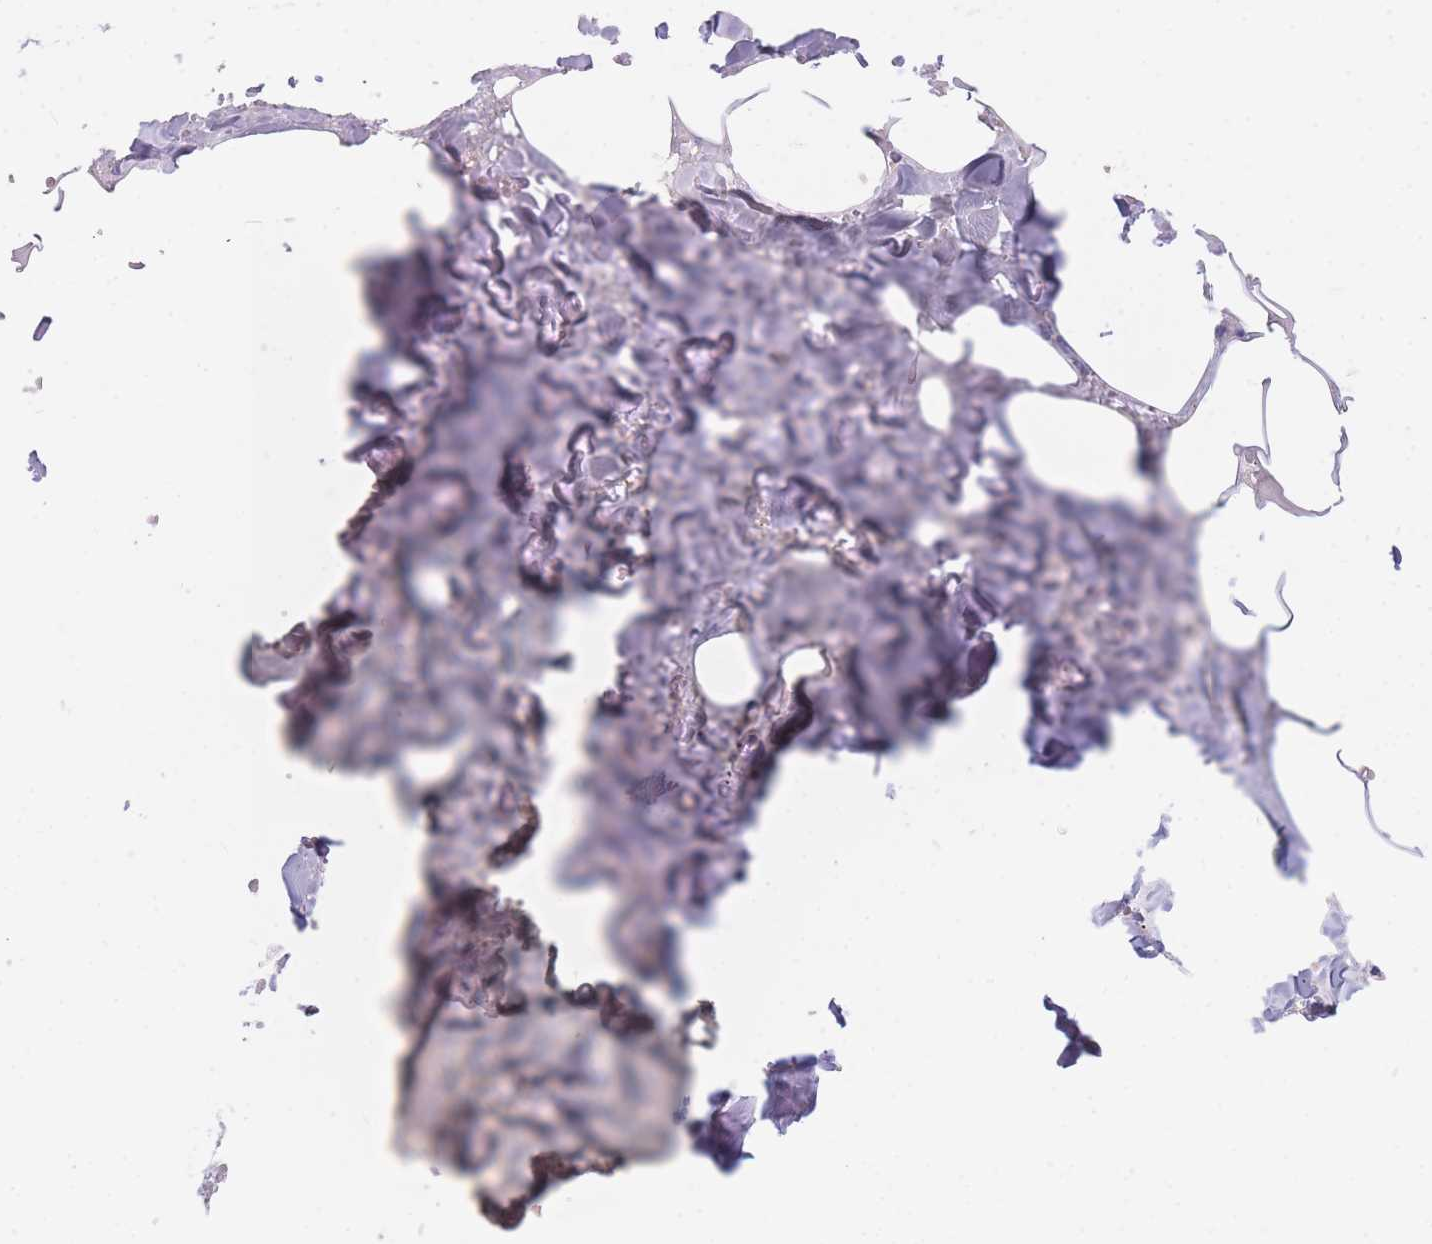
{"staining": {"intensity": "negative", "quantity": "none", "location": "none"}, "tissue": "adipose tissue", "cell_type": "Adipocytes", "image_type": "normal", "snomed": [{"axis": "morphology", "description": "Normal tissue, NOS"}, {"axis": "topography", "description": "Salivary gland"}, {"axis": "topography", "description": "Peripheral nerve tissue"}], "caption": "Immunohistochemistry photomicrograph of normal adipose tissue: human adipose tissue stained with DAB (3,3'-diaminobenzidine) shows no significant protein positivity in adipocytes. (Stains: DAB (3,3'-diaminobenzidine) immunohistochemistry (IHC) with hematoxylin counter stain, Microscopy: brightfield microscopy at high magnification).", "gene": "TPSAB1", "patient": {"sex": "male", "age": 38}}